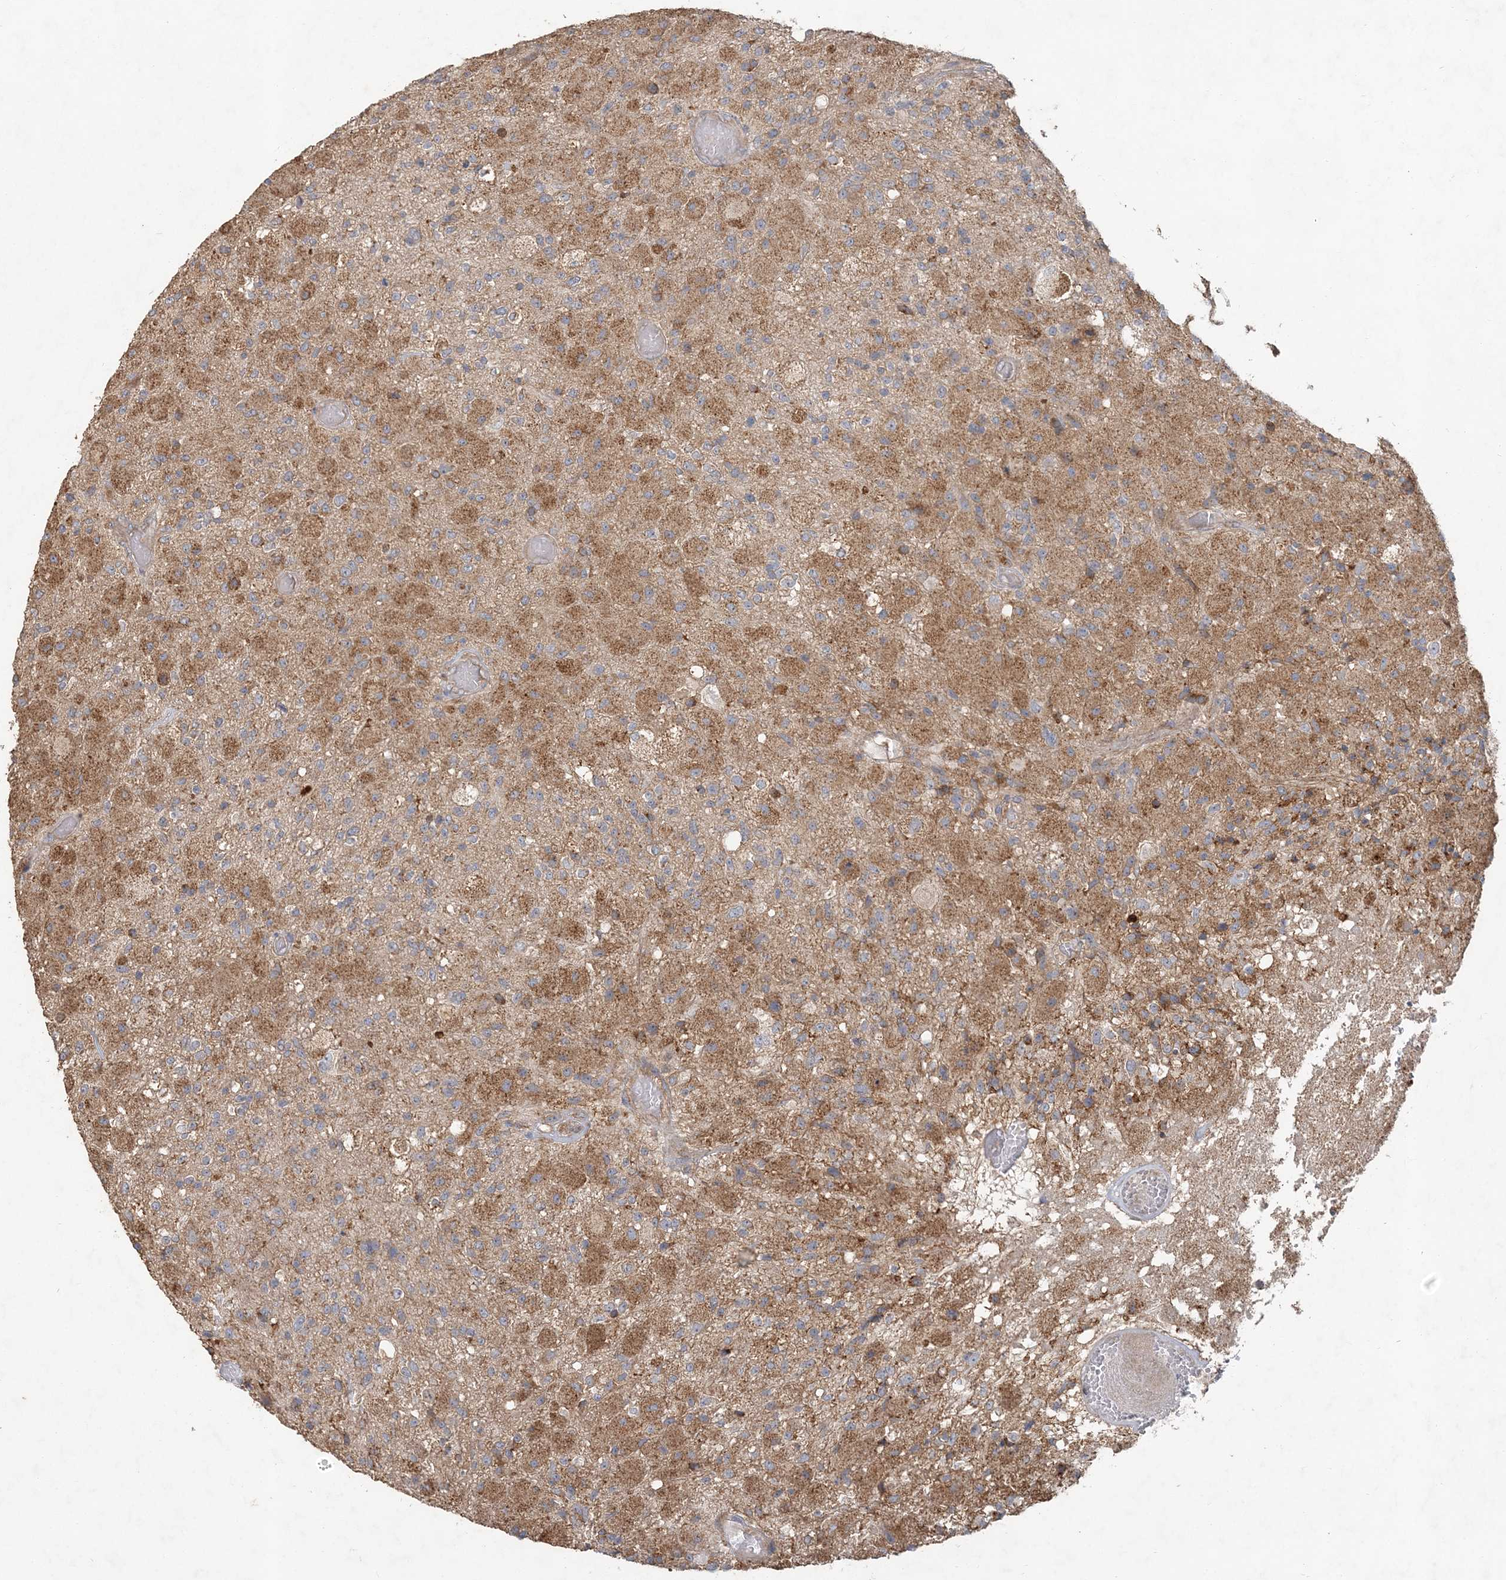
{"staining": {"intensity": "moderate", "quantity": ">75%", "location": "cytoplasmic/membranous"}, "tissue": "glioma", "cell_type": "Tumor cells", "image_type": "cancer", "snomed": [{"axis": "morphology", "description": "Normal tissue, NOS"}, {"axis": "morphology", "description": "Glioma, malignant, High grade"}, {"axis": "topography", "description": "Cerebral cortex"}], "caption": "Immunohistochemical staining of human malignant high-grade glioma displays moderate cytoplasmic/membranous protein expression in approximately >75% of tumor cells.", "gene": "RAB14", "patient": {"sex": "male", "age": 77}}